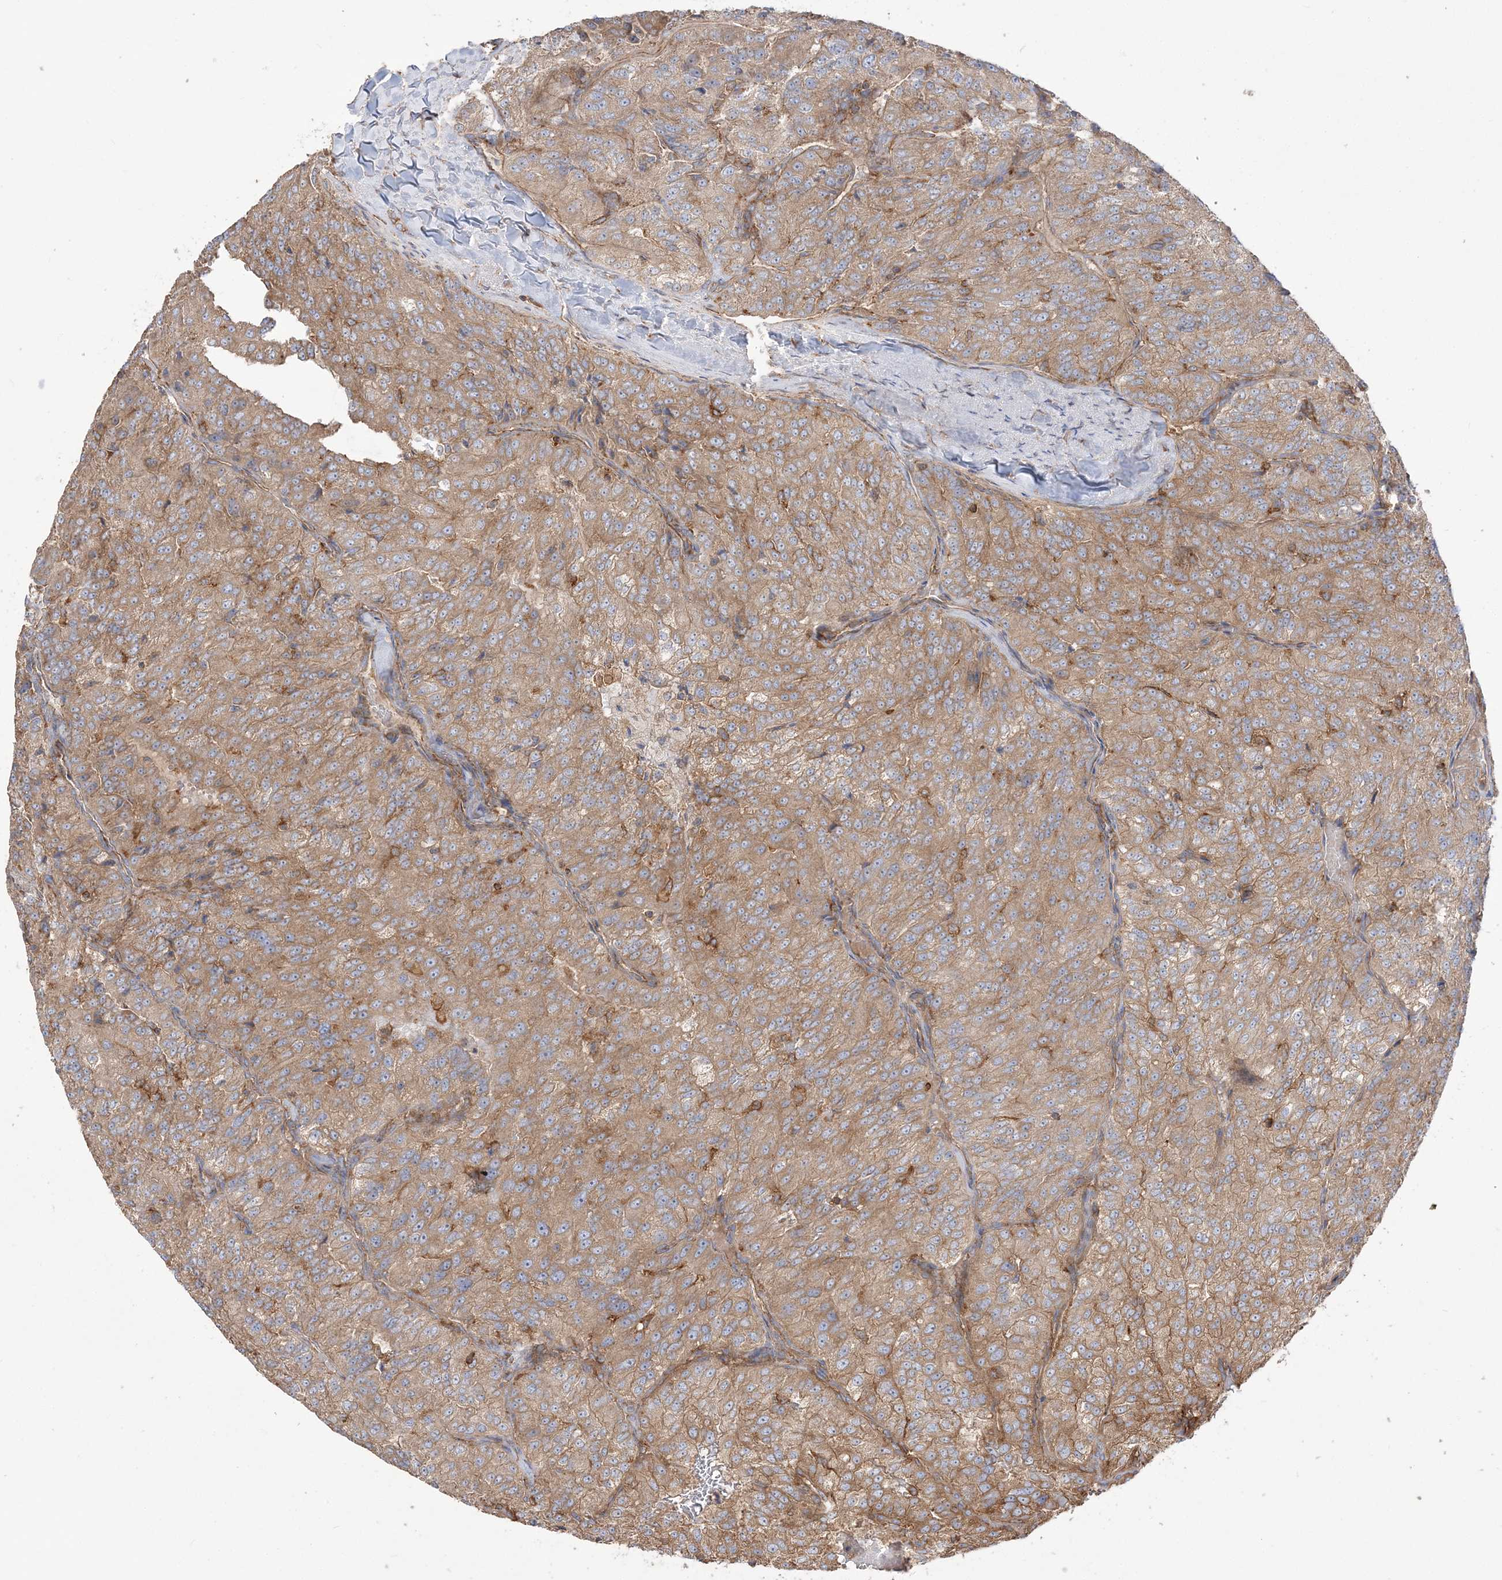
{"staining": {"intensity": "weak", "quantity": ">75%", "location": "cytoplasmic/membranous"}, "tissue": "renal cancer", "cell_type": "Tumor cells", "image_type": "cancer", "snomed": [{"axis": "morphology", "description": "Adenocarcinoma, NOS"}, {"axis": "topography", "description": "Kidney"}], "caption": "Approximately >75% of tumor cells in adenocarcinoma (renal) reveal weak cytoplasmic/membranous protein expression as visualized by brown immunohistochemical staining.", "gene": "TBC1D5", "patient": {"sex": "female", "age": 63}}